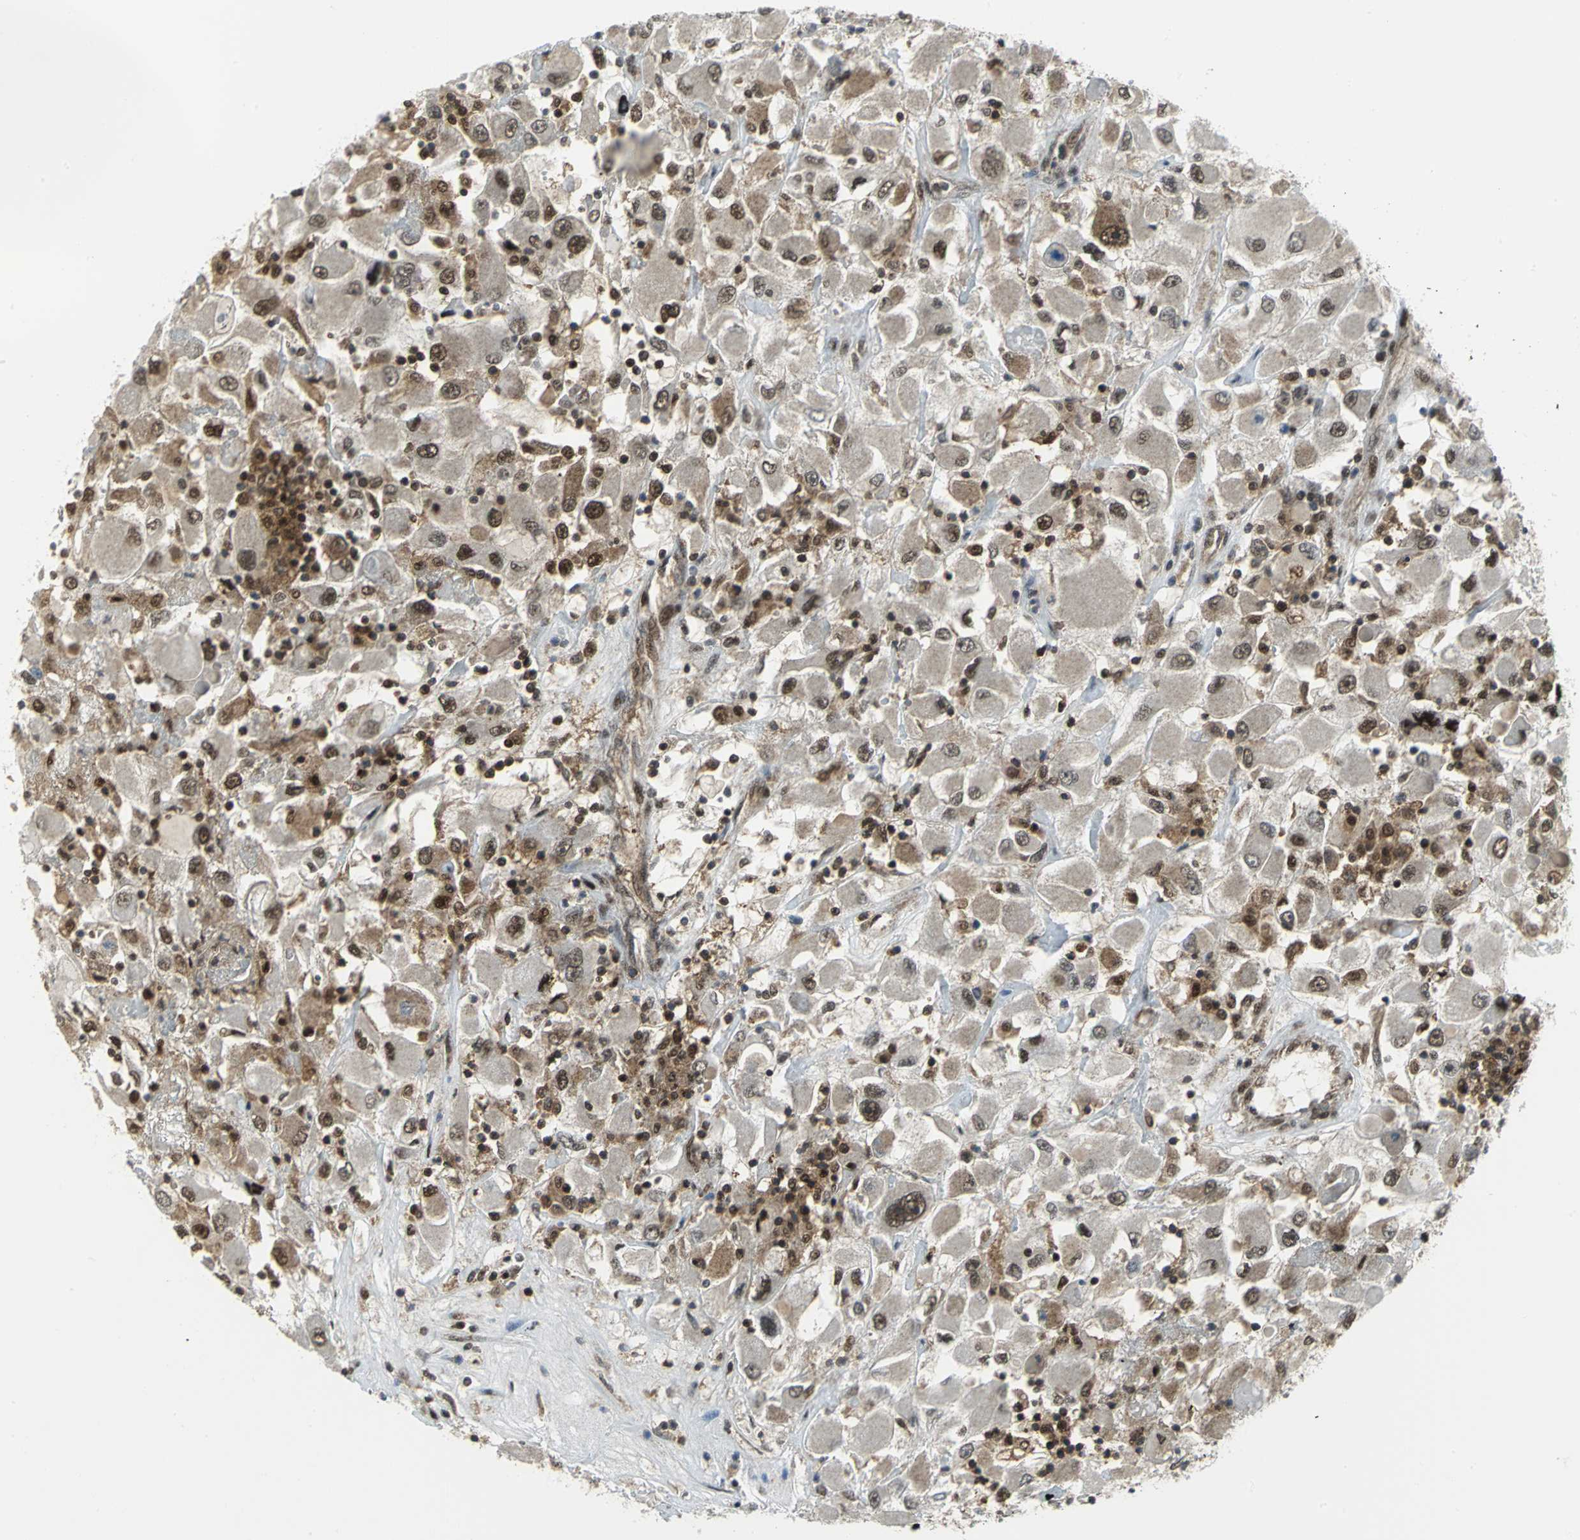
{"staining": {"intensity": "moderate", "quantity": ">75%", "location": "cytoplasmic/membranous,nuclear"}, "tissue": "renal cancer", "cell_type": "Tumor cells", "image_type": "cancer", "snomed": [{"axis": "morphology", "description": "Adenocarcinoma, NOS"}, {"axis": "topography", "description": "Kidney"}], "caption": "DAB (3,3'-diaminobenzidine) immunohistochemical staining of renal cancer demonstrates moderate cytoplasmic/membranous and nuclear protein staining in about >75% of tumor cells. The protein of interest is shown in brown color, while the nuclei are stained blue.", "gene": "PSMA4", "patient": {"sex": "female", "age": 52}}